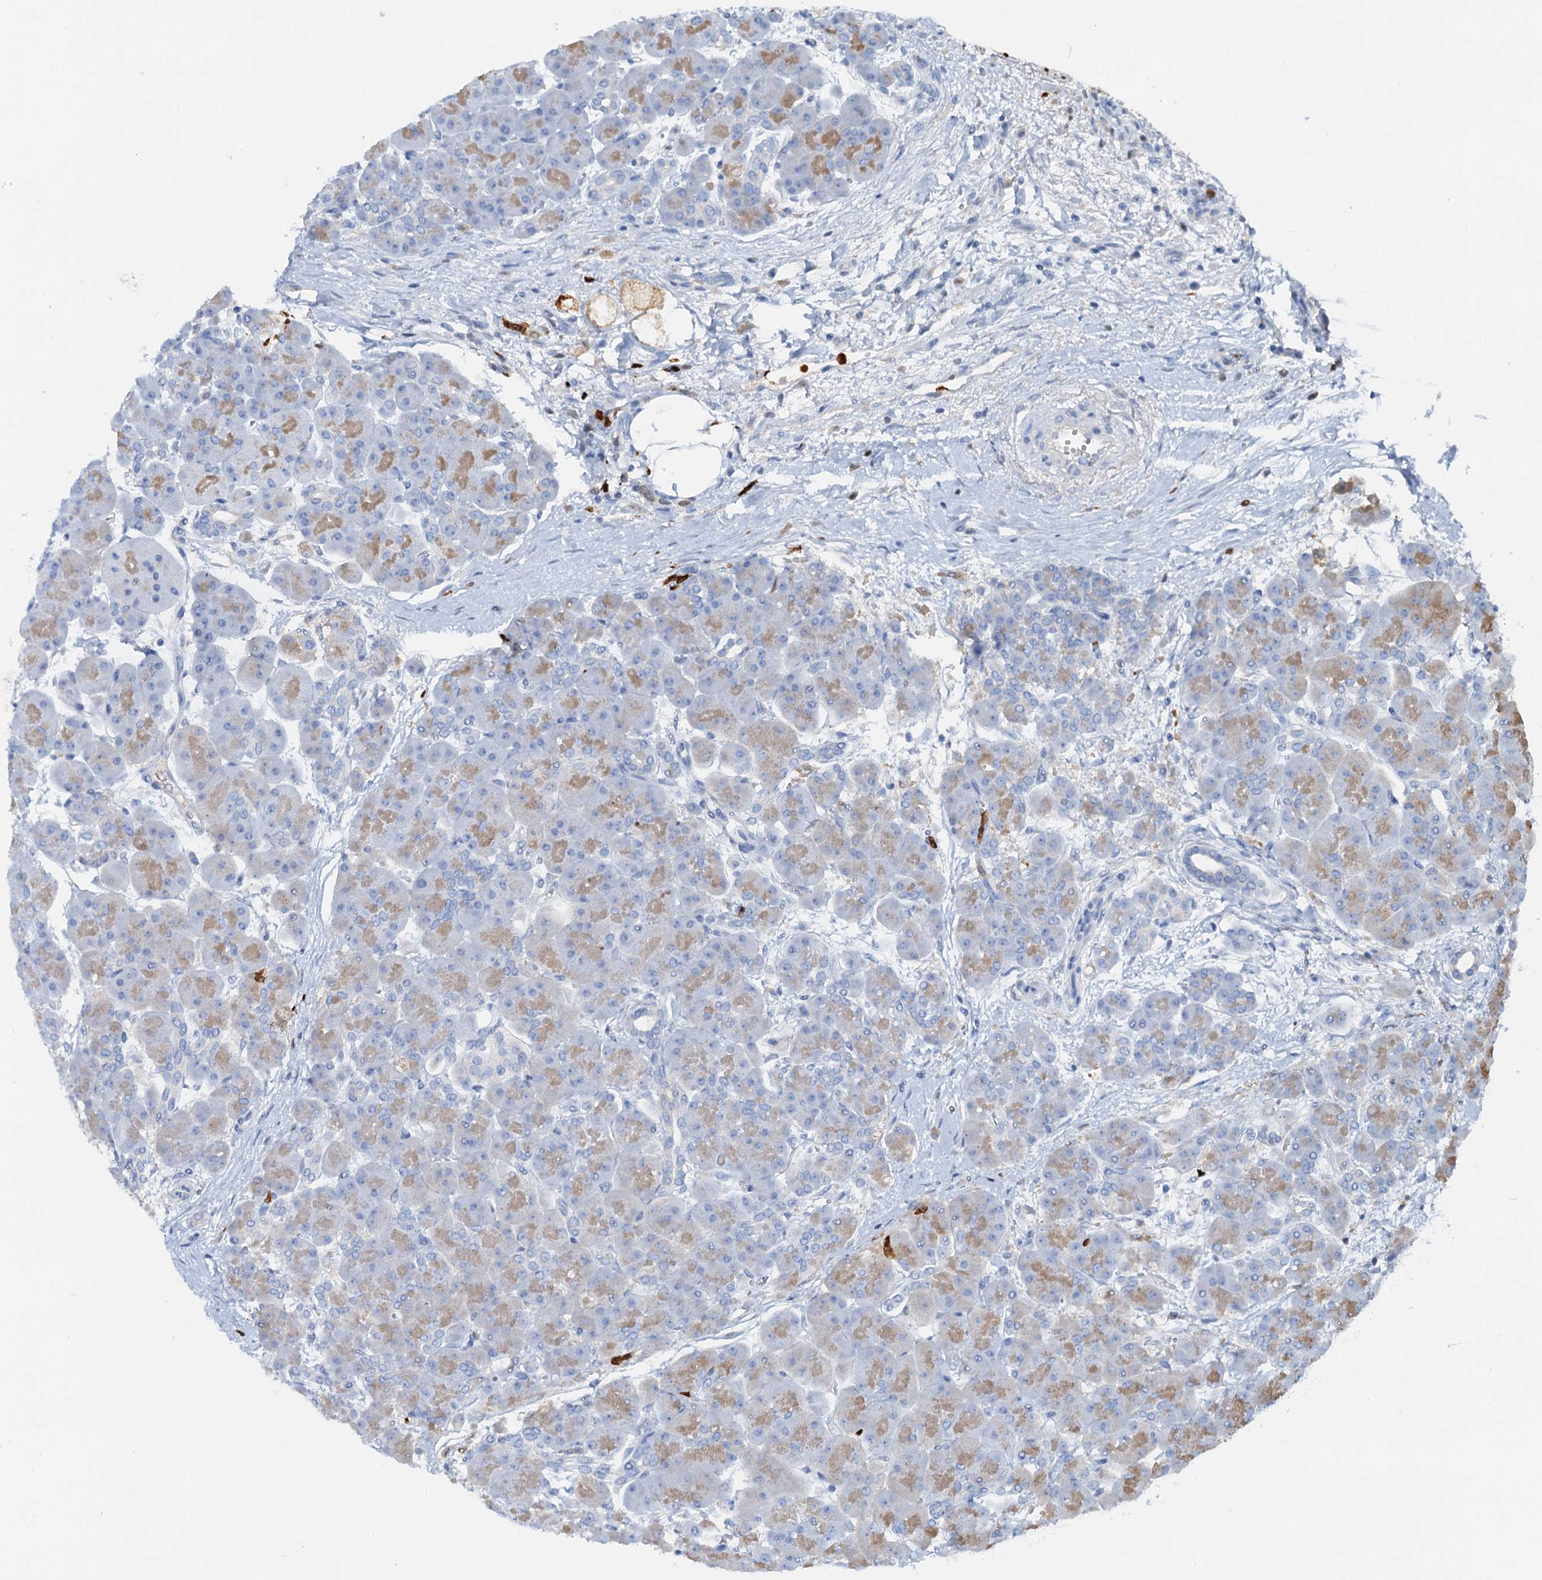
{"staining": {"intensity": "weak", "quantity": "25%-75%", "location": "cytoplasmic/membranous"}, "tissue": "pancreas", "cell_type": "Exocrine glandular cells", "image_type": "normal", "snomed": [{"axis": "morphology", "description": "Normal tissue, NOS"}, {"axis": "topography", "description": "Pancreas"}], "caption": "Immunohistochemistry (IHC) histopathology image of normal pancreas stained for a protein (brown), which demonstrates low levels of weak cytoplasmic/membranous staining in about 25%-75% of exocrine glandular cells.", "gene": "OTOA", "patient": {"sex": "male", "age": 66}}